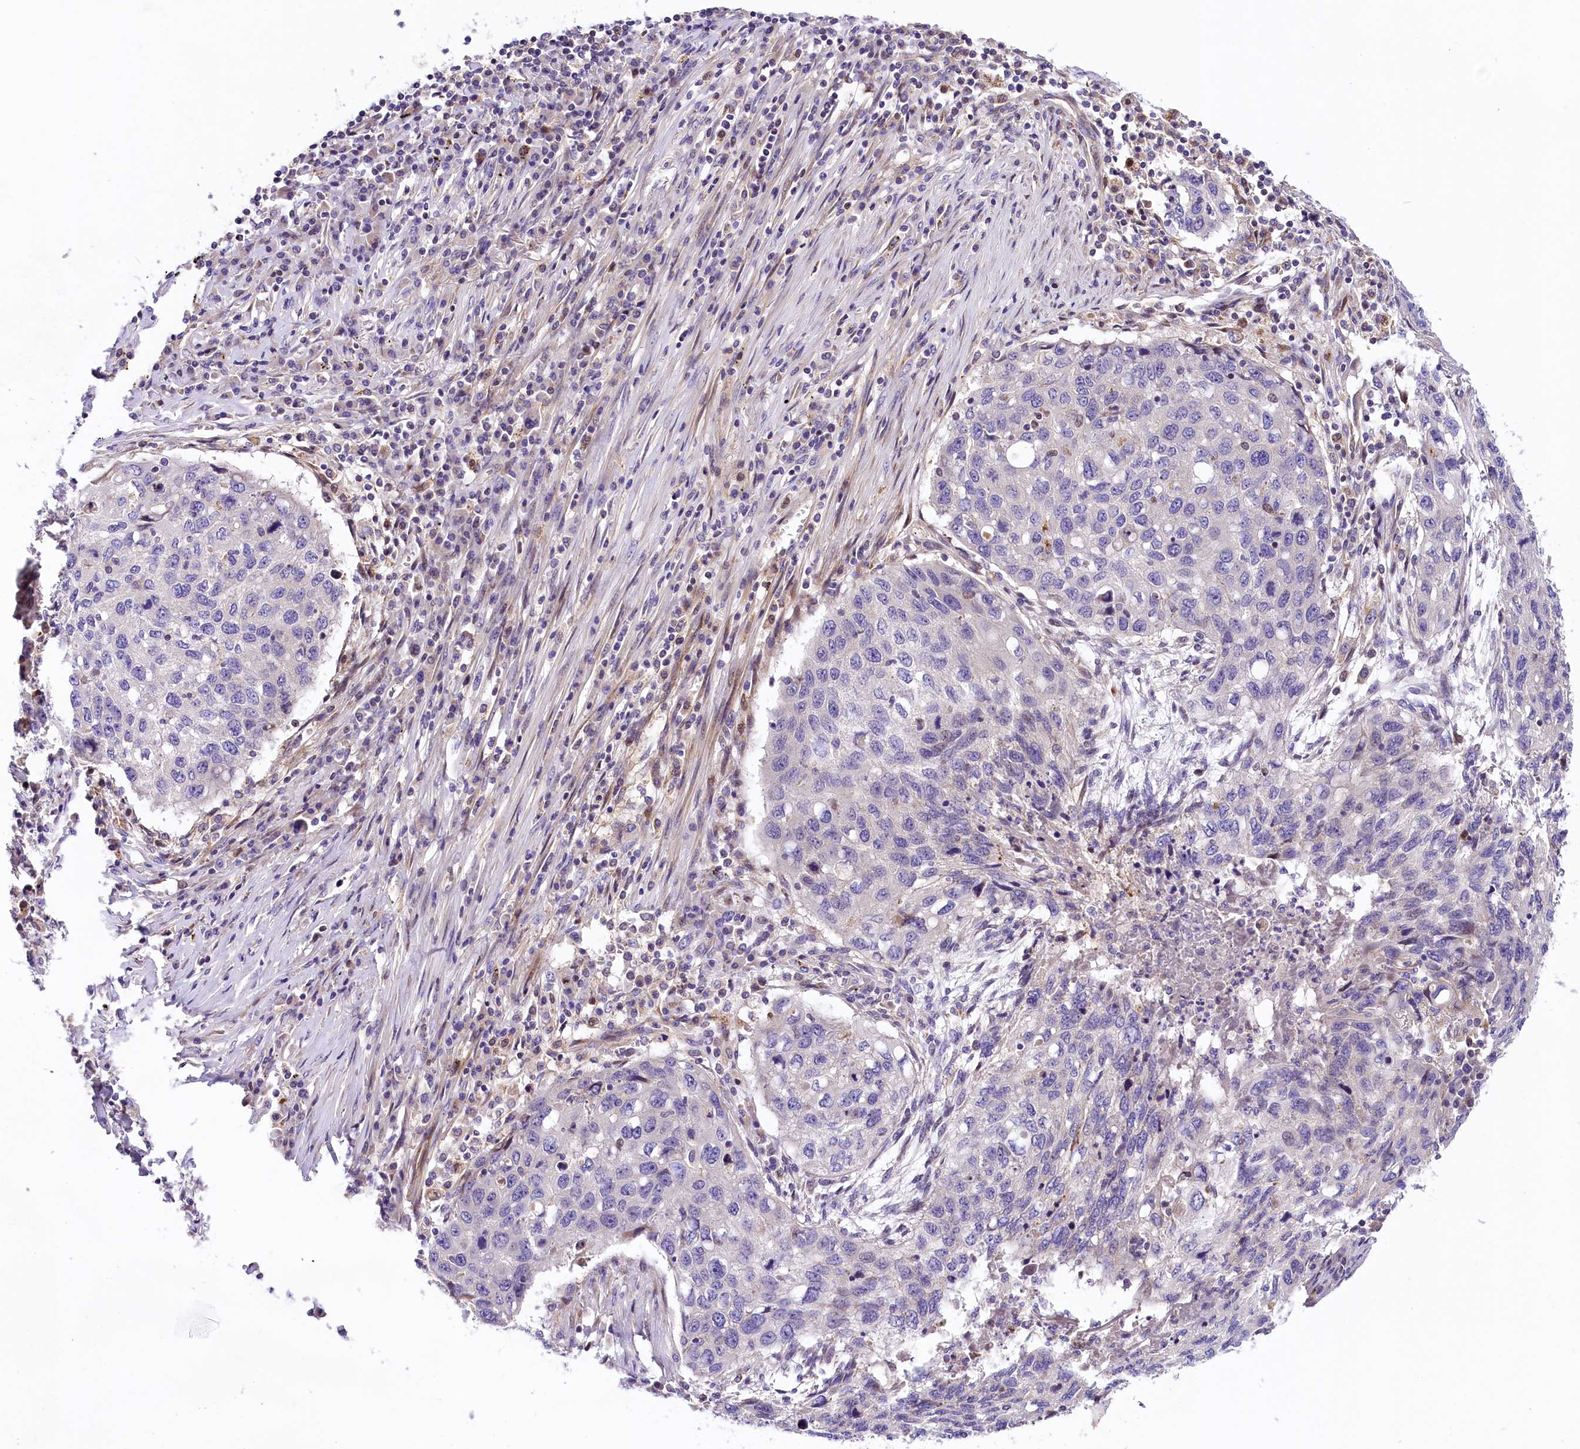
{"staining": {"intensity": "negative", "quantity": "none", "location": "none"}, "tissue": "lung cancer", "cell_type": "Tumor cells", "image_type": "cancer", "snomed": [{"axis": "morphology", "description": "Squamous cell carcinoma, NOS"}, {"axis": "topography", "description": "Lung"}], "caption": "The immunohistochemistry (IHC) image has no significant expression in tumor cells of lung cancer tissue.", "gene": "ARMC6", "patient": {"sex": "female", "age": 63}}